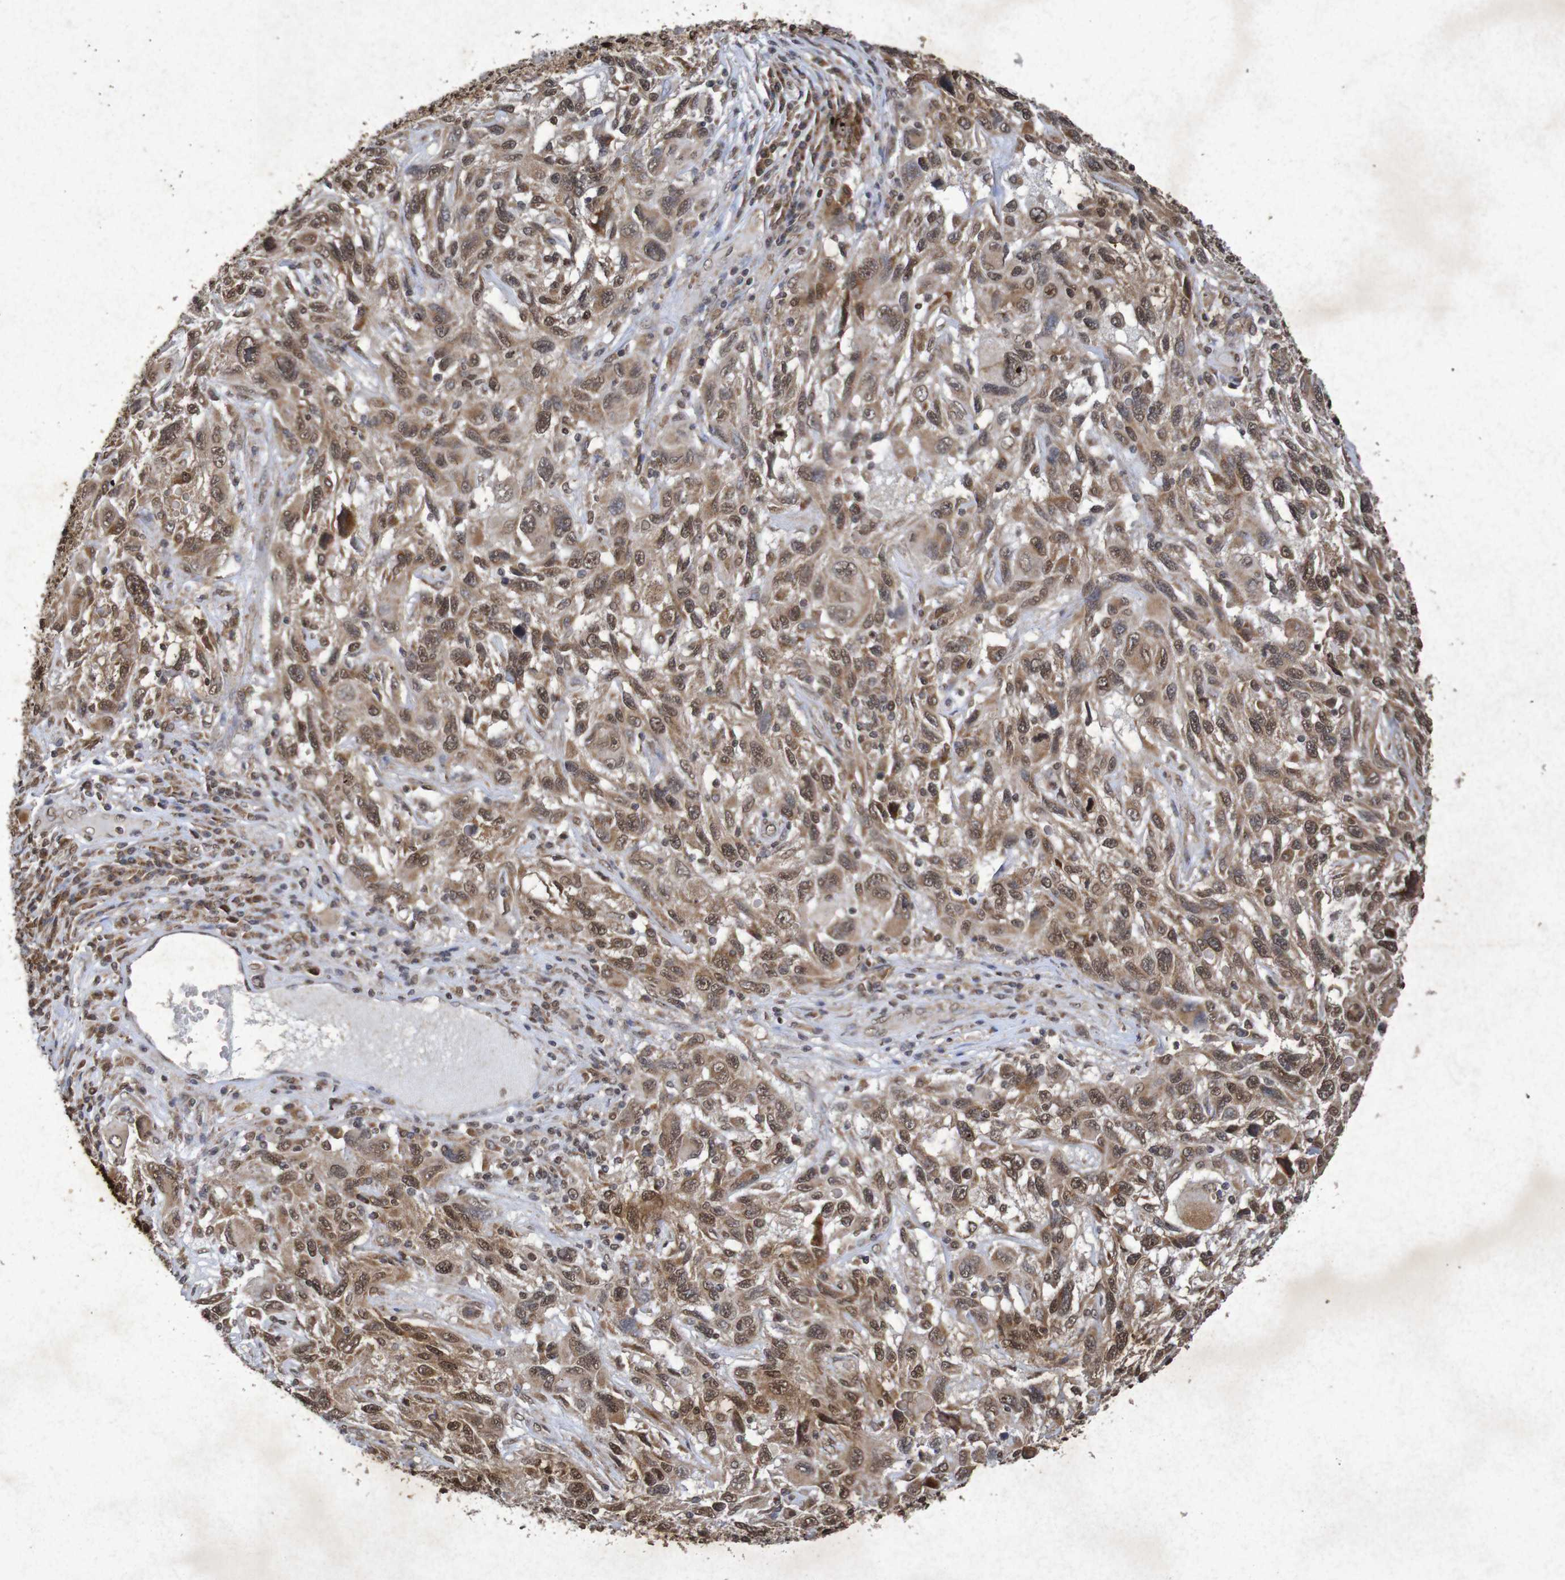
{"staining": {"intensity": "moderate", "quantity": ">75%", "location": "cytoplasmic/membranous,nuclear"}, "tissue": "melanoma", "cell_type": "Tumor cells", "image_type": "cancer", "snomed": [{"axis": "morphology", "description": "Malignant melanoma, NOS"}, {"axis": "topography", "description": "Skin"}], "caption": "DAB (3,3'-diaminobenzidine) immunohistochemical staining of human malignant melanoma exhibits moderate cytoplasmic/membranous and nuclear protein positivity in about >75% of tumor cells.", "gene": "GUCY1A2", "patient": {"sex": "male", "age": 53}}